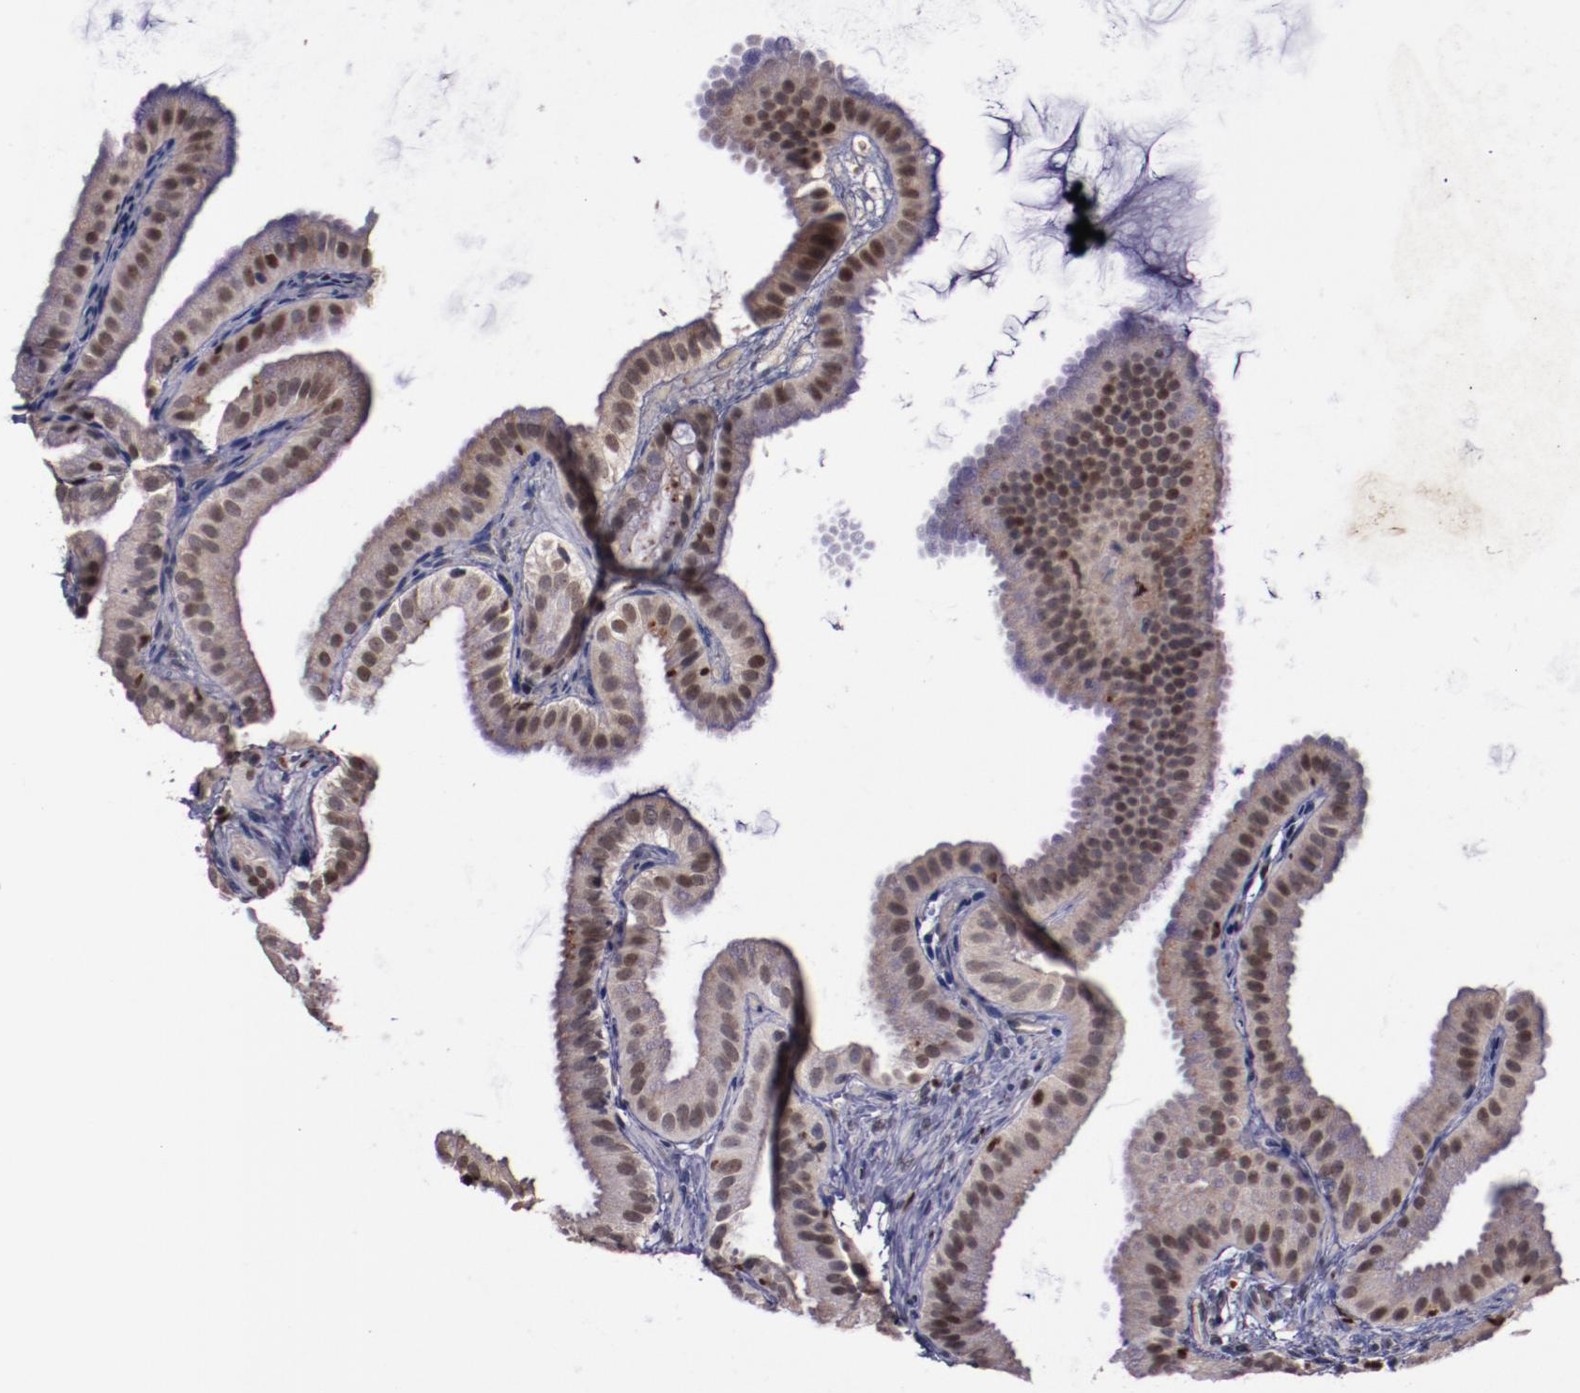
{"staining": {"intensity": "weak", "quantity": "25%-75%", "location": "nuclear"}, "tissue": "gallbladder", "cell_type": "Glandular cells", "image_type": "normal", "snomed": [{"axis": "morphology", "description": "Normal tissue, NOS"}, {"axis": "topography", "description": "Gallbladder"}], "caption": "Immunohistochemical staining of unremarkable gallbladder shows low levels of weak nuclear expression in approximately 25%-75% of glandular cells.", "gene": "CHEK2", "patient": {"sex": "female", "age": 63}}